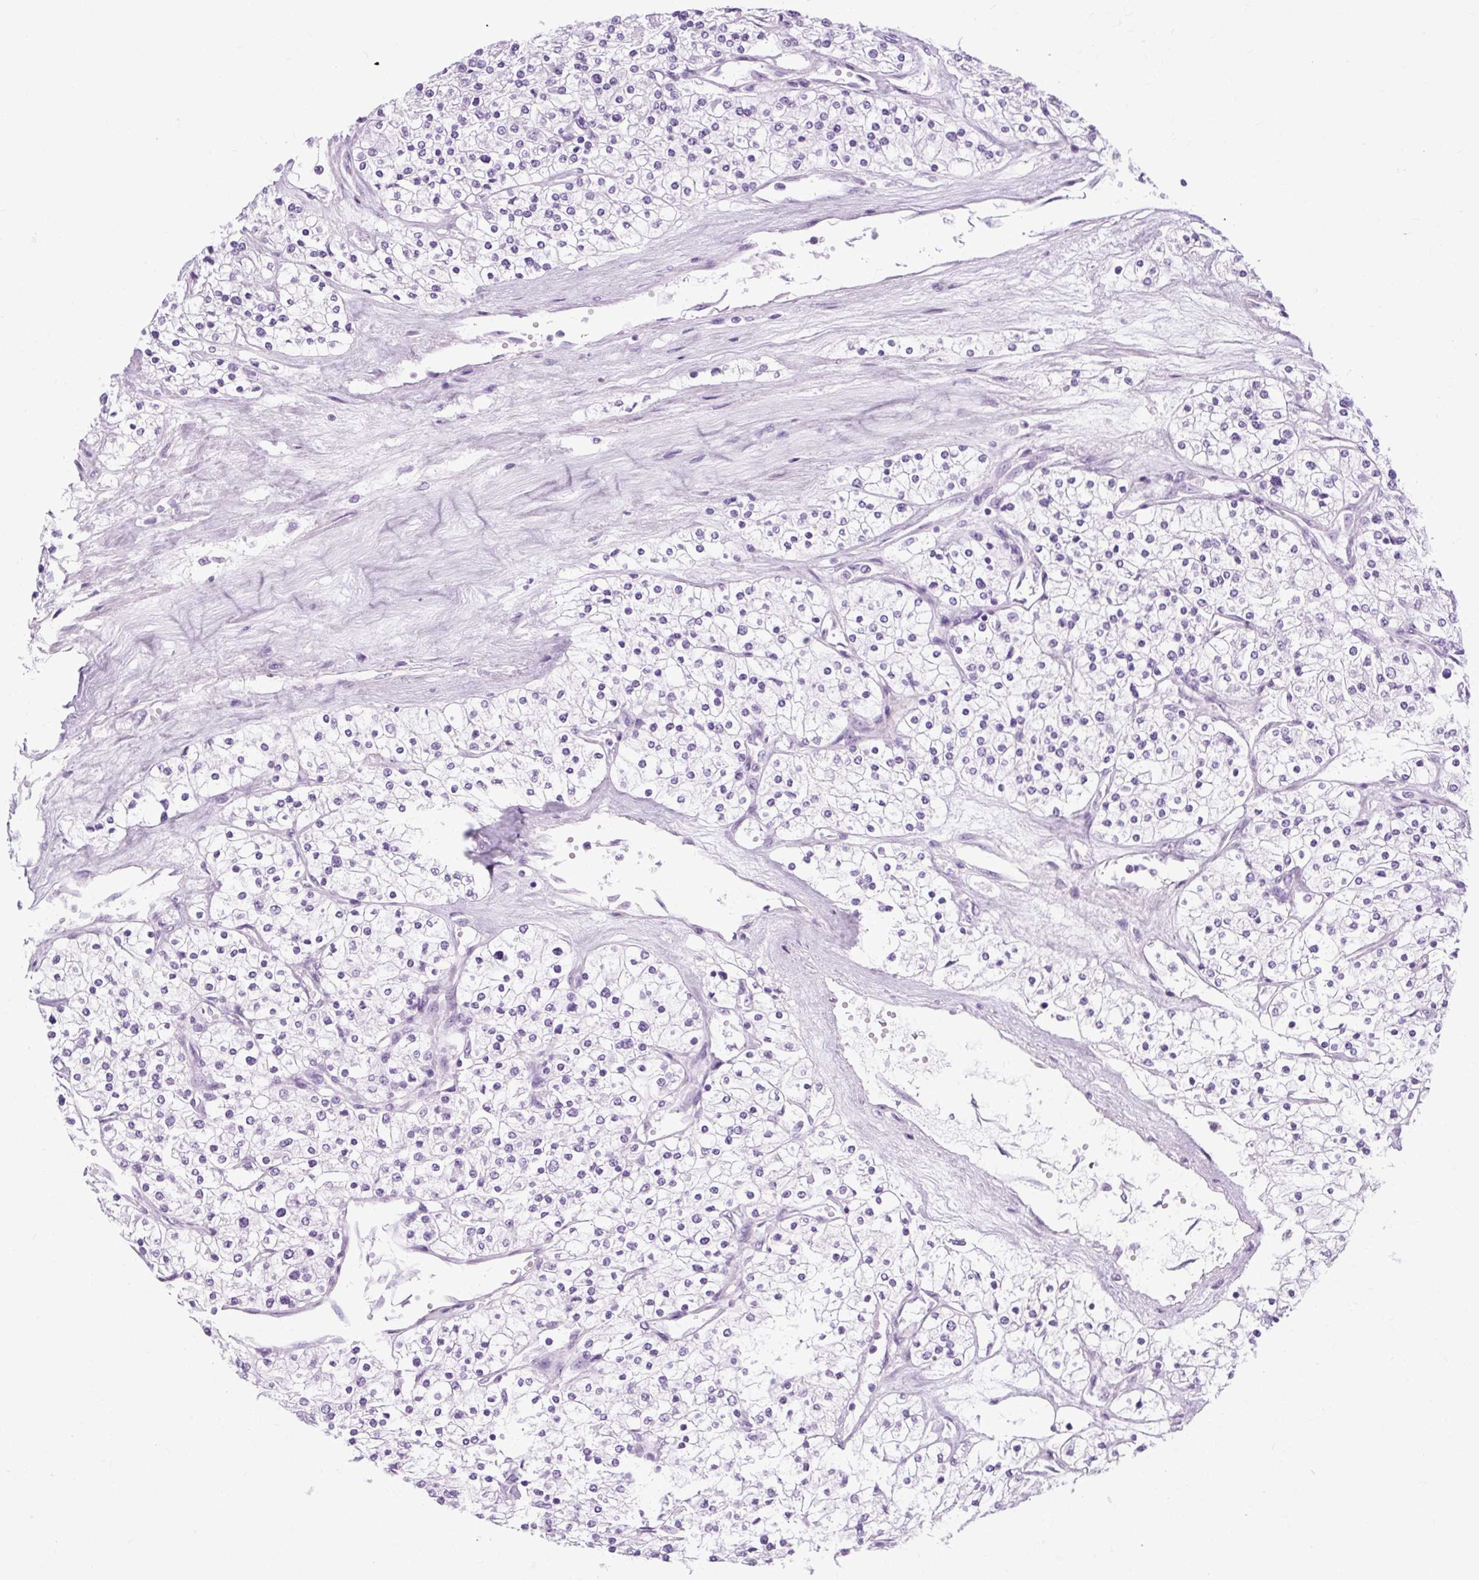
{"staining": {"intensity": "negative", "quantity": "none", "location": "none"}, "tissue": "renal cancer", "cell_type": "Tumor cells", "image_type": "cancer", "snomed": [{"axis": "morphology", "description": "Adenocarcinoma, NOS"}, {"axis": "topography", "description": "Kidney"}], "caption": "Immunohistochemical staining of renal cancer (adenocarcinoma) reveals no significant expression in tumor cells.", "gene": "OOEP", "patient": {"sex": "male", "age": 80}}